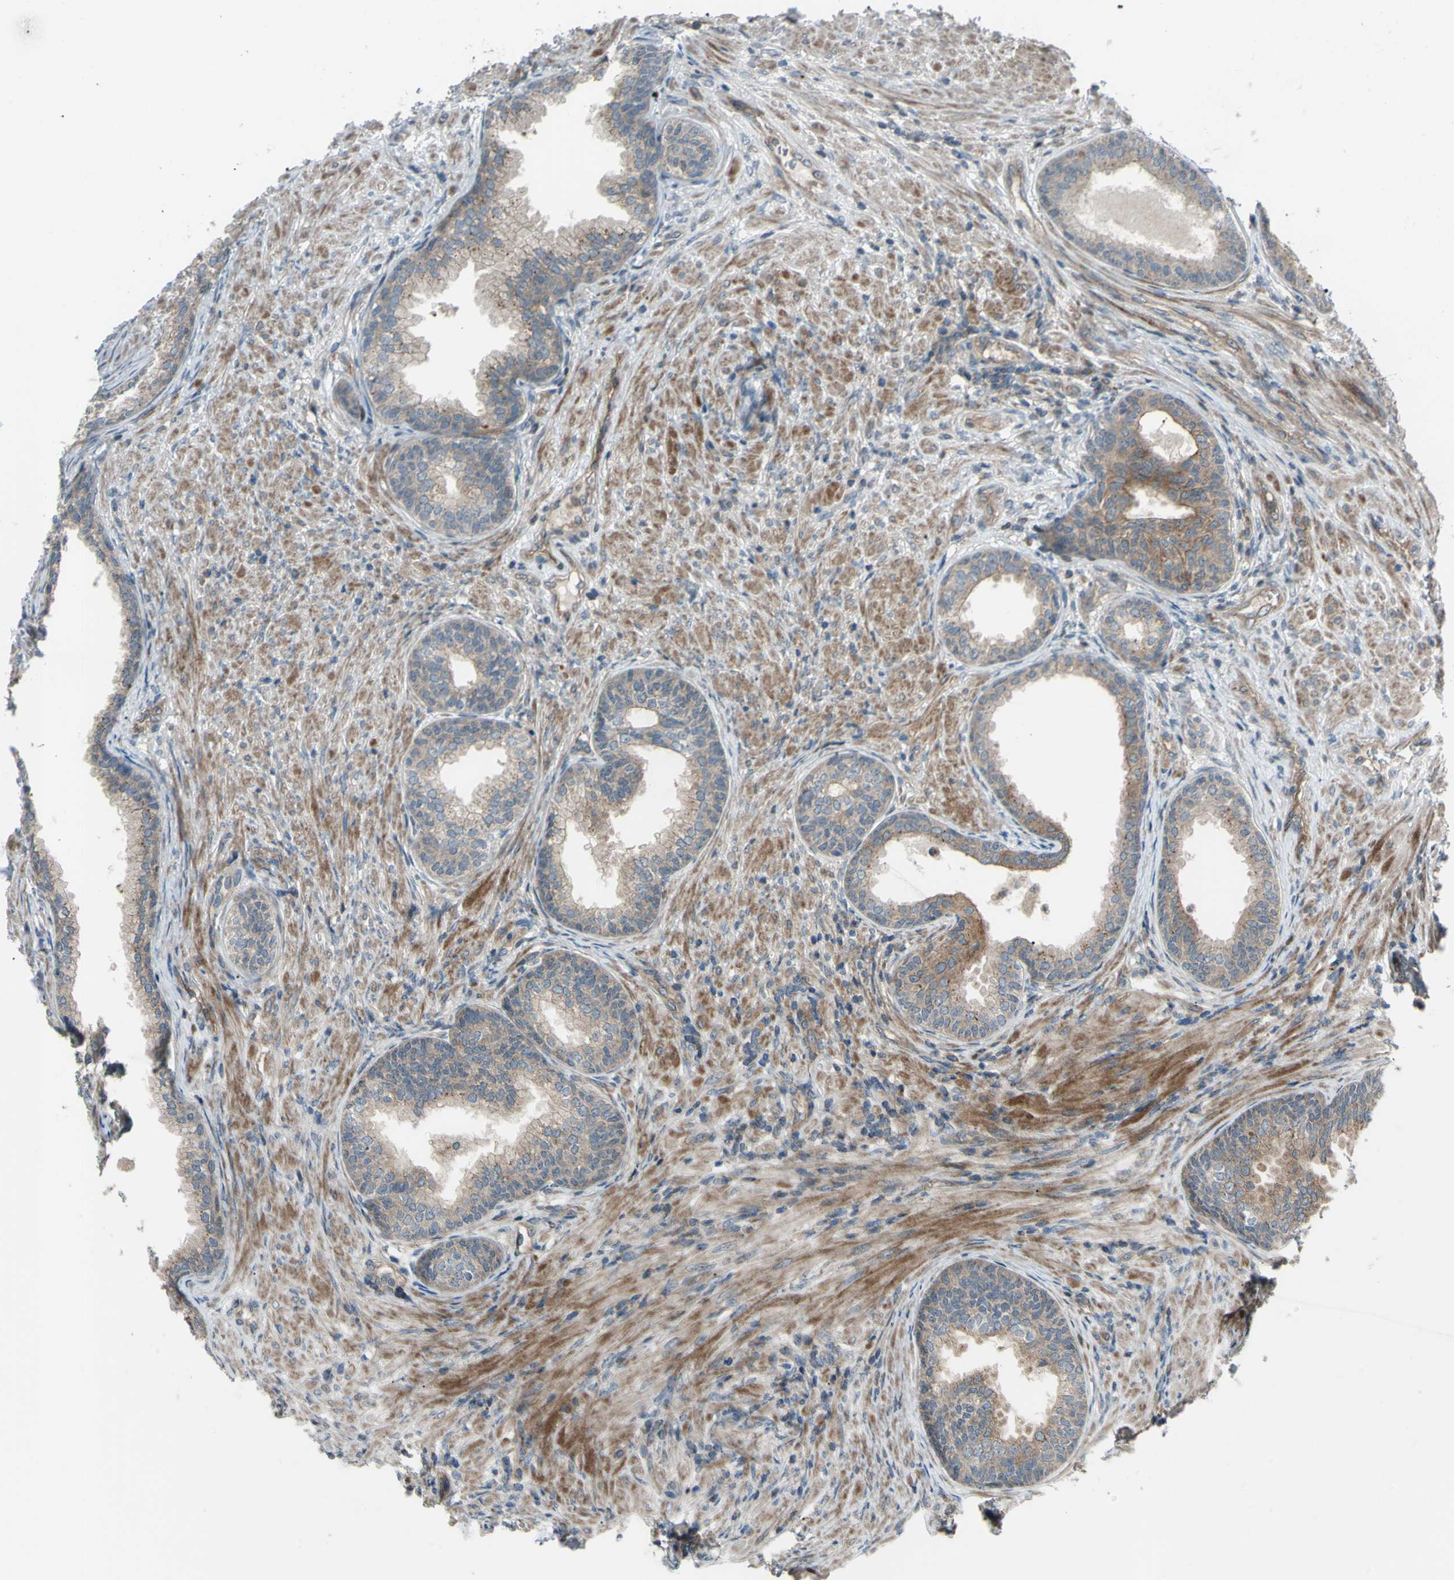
{"staining": {"intensity": "moderate", "quantity": ">75%", "location": "cytoplasmic/membranous"}, "tissue": "prostate", "cell_type": "Glandular cells", "image_type": "normal", "snomed": [{"axis": "morphology", "description": "Normal tissue, NOS"}, {"axis": "topography", "description": "Prostate"}], "caption": "DAB (3,3'-diaminobenzidine) immunohistochemical staining of unremarkable human prostate displays moderate cytoplasmic/membranous protein expression in approximately >75% of glandular cells. The staining is performed using DAB brown chromogen to label protein expression. The nuclei are counter-stained blue using hematoxylin.", "gene": "FLII", "patient": {"sex": "male", "age": 76}}